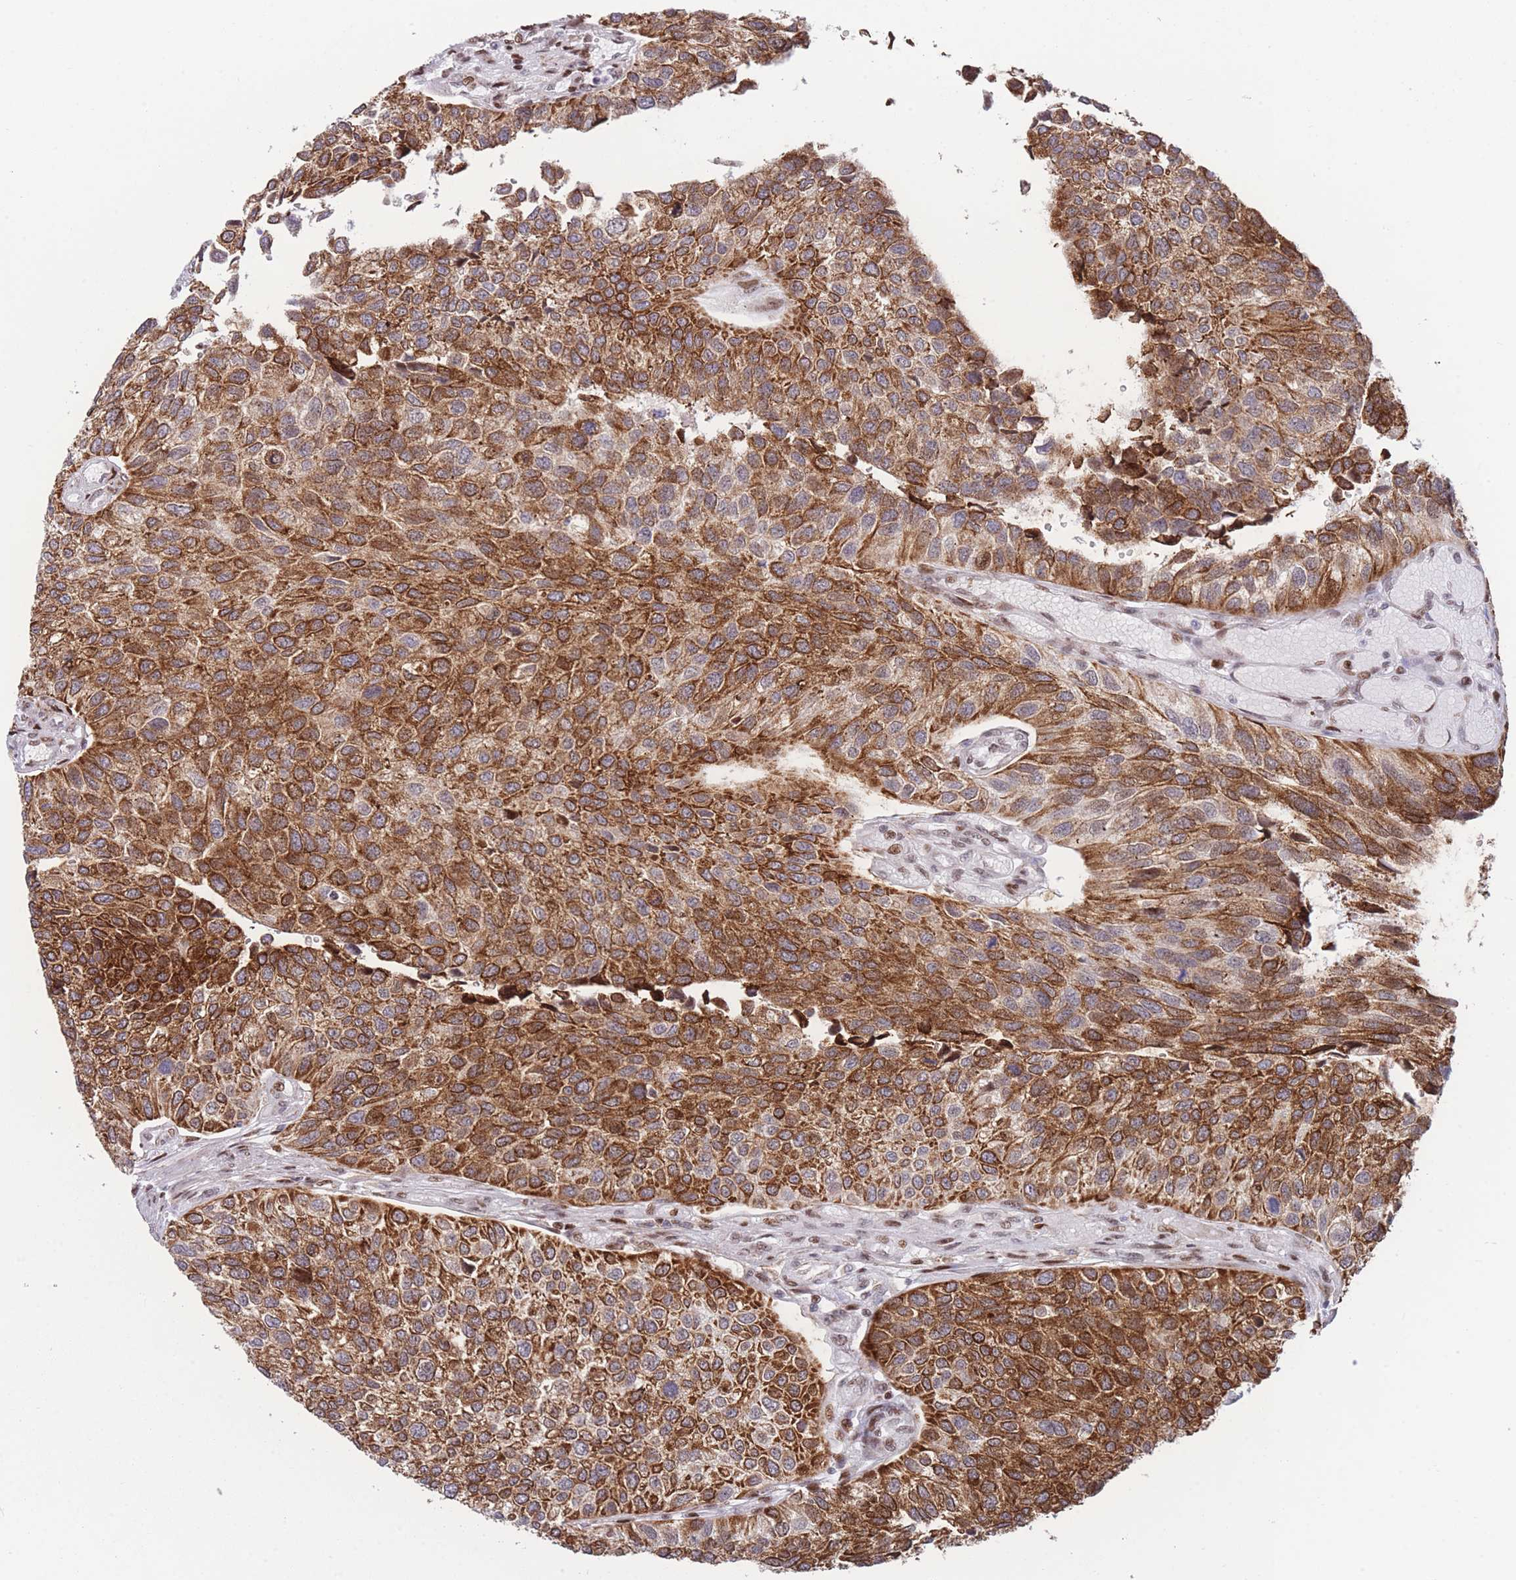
{"staining": {"intensity": "strong", "quantity": ">75%", "location": "cytoplasmic/membranous"}, "tissue": "urothelial cancer", "cell_type": "Tumor cells", "image_type": "cancer", "snomed": [{"axis": "morphology", "description": "Urothelial carcinoma, NOS"}, {"axis": "topography", "description": "Urinary bladder"}], "caption": "Immunohistochemistry (IHC) staining of urothelial cancer, which exhibits high levels of strong cytoplasmic/membranous expression in about >75% of tumor cells indicating strong cytoplasmic/membranous protein expression. The staining was performed using DAB (brown) for protein detection and nuclei were counterstained in hematoxylin (blue).", "gene": "DNAJC3", "patient": {"sex": "male", "age": 55}}